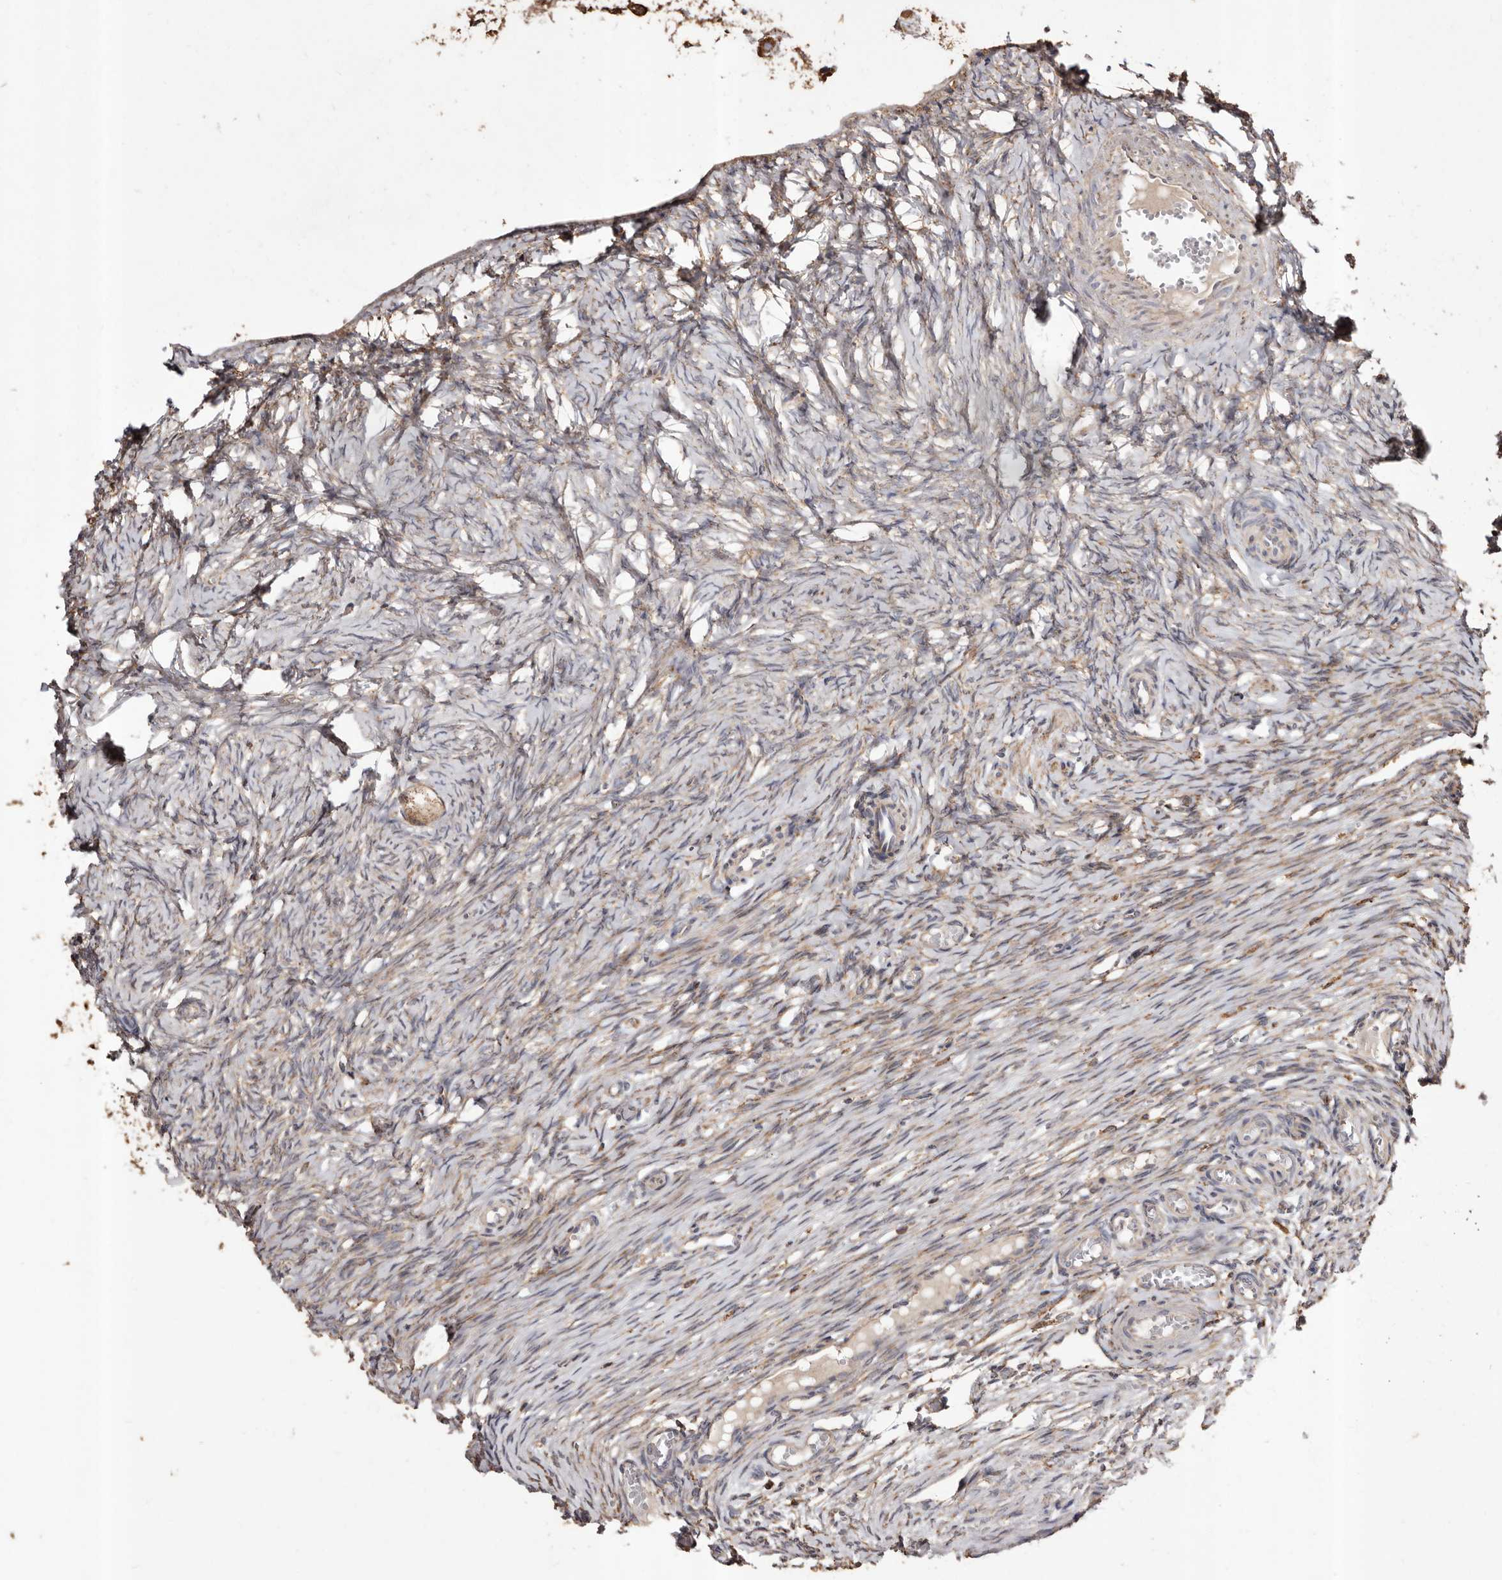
{"staining": {"intensity": "weak", "quantity": "25%-75%", "location": "cytoplasmic/membranous"}, "tissue": "ovary", "cell_type": "Follicle cells", "image_type": "normal", "snomed": [{"axis": "morphology", "description": "Adenocarcinoma, NOS"}, {"axis": "topography", "description": "Endometrium"}], "caption": "Protein expression analysis of normal ovary shows weak cytoplasmic/membranous staining in approximately 25%-75% of follicle cells.", "gene": "STEAP2", "patient": {"sex": "female", "age": 32}}